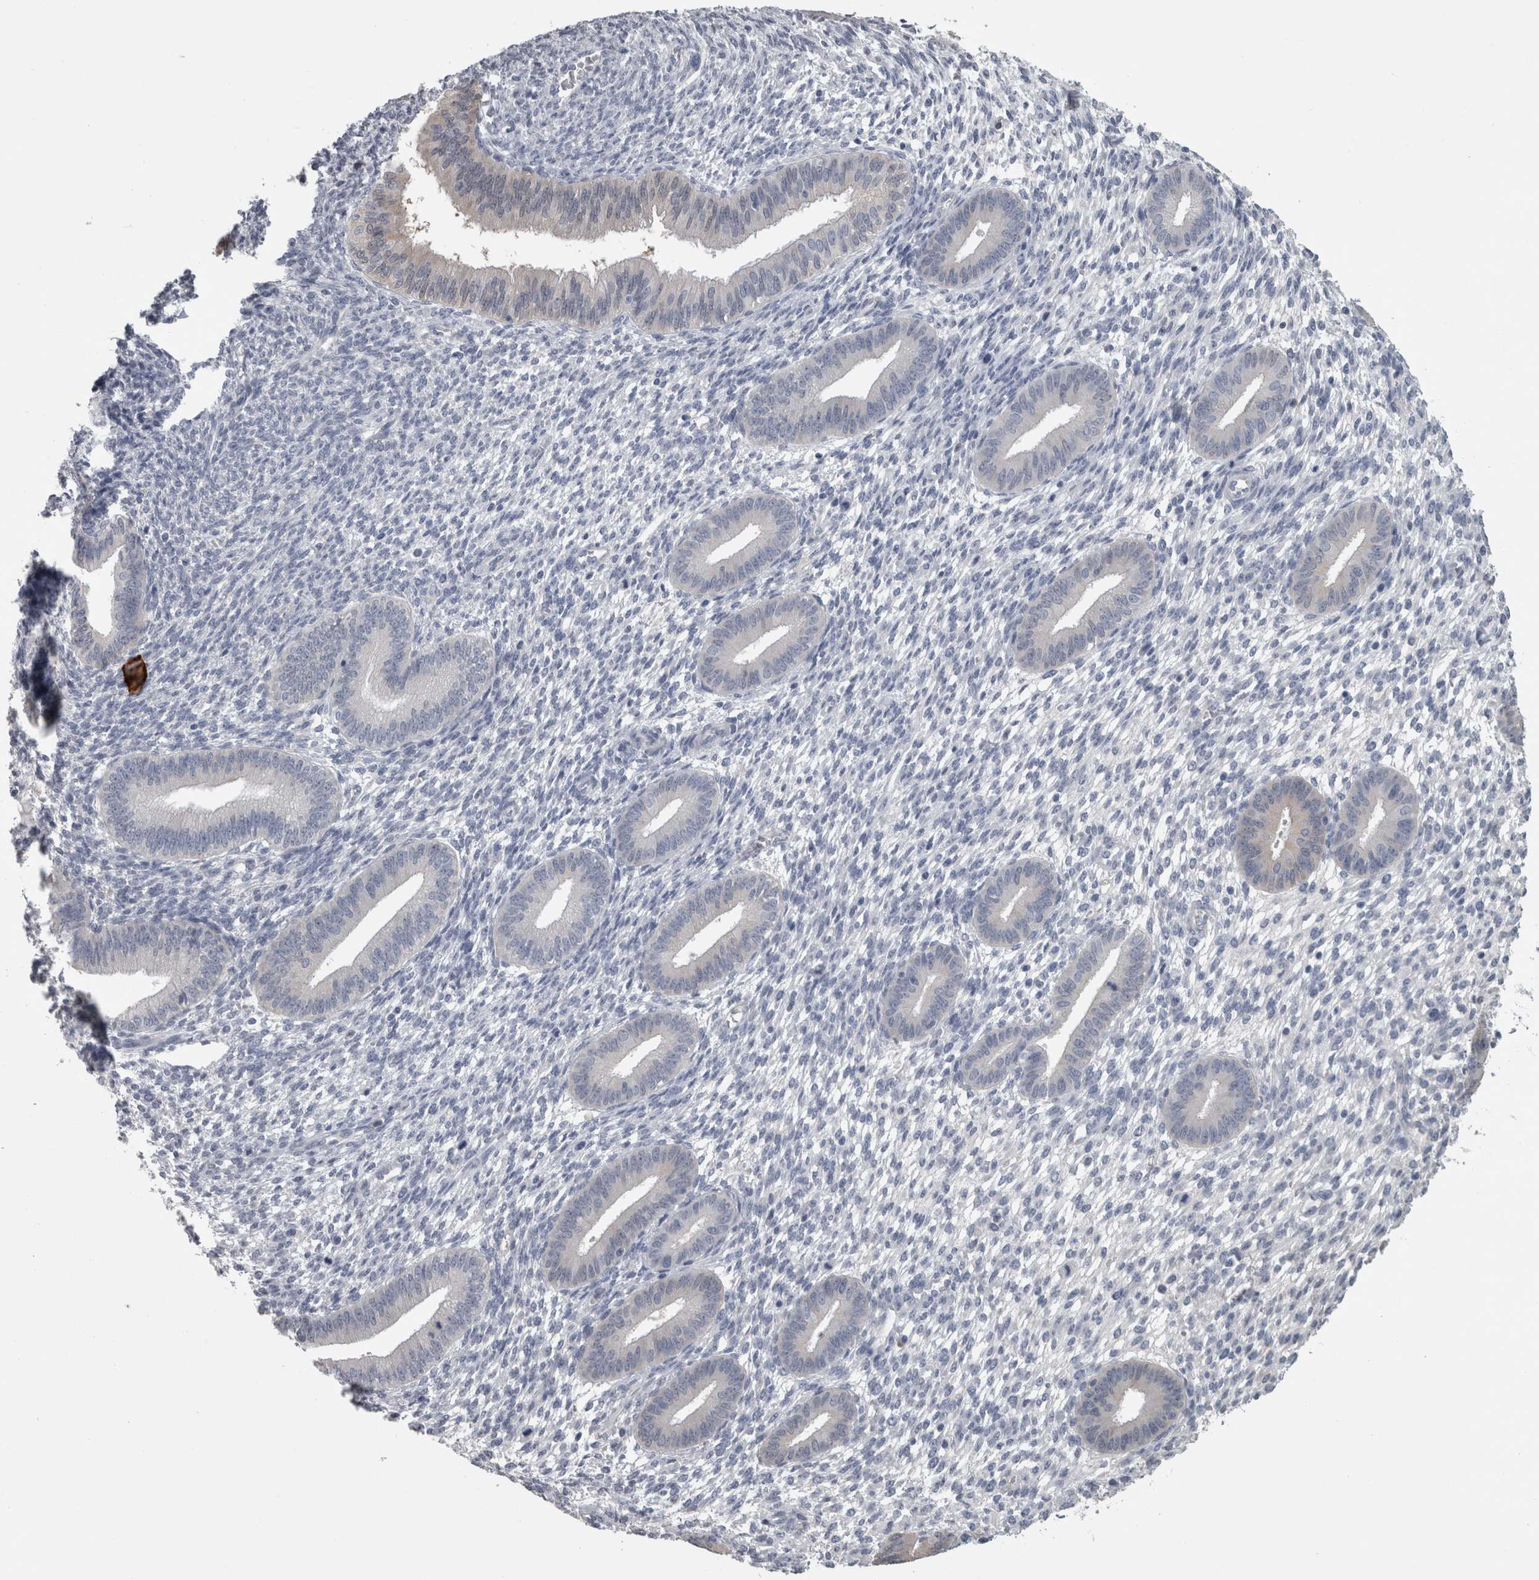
{"staining": {"intensity": "negative", "quantity": "none", "location": "none"}, "tissue": "endometrium", "cell_type": "Cells in endometrial stroma", "image_type": "normal", "snomed": [{"axis": "morphology", "description": "Normal tissue, NOS"}, {"axis": "topography", "description": "Endometrium"}], "caption": "Protein analysis of normal endometrium displays no significant staining in cells in endometrial stroma. The staining is performed using DAB brown chromogen with nuclei counter-stained in using hematoxylin.", "gene": "TCAP", "patient": {"sex": "female", "age": 46}}